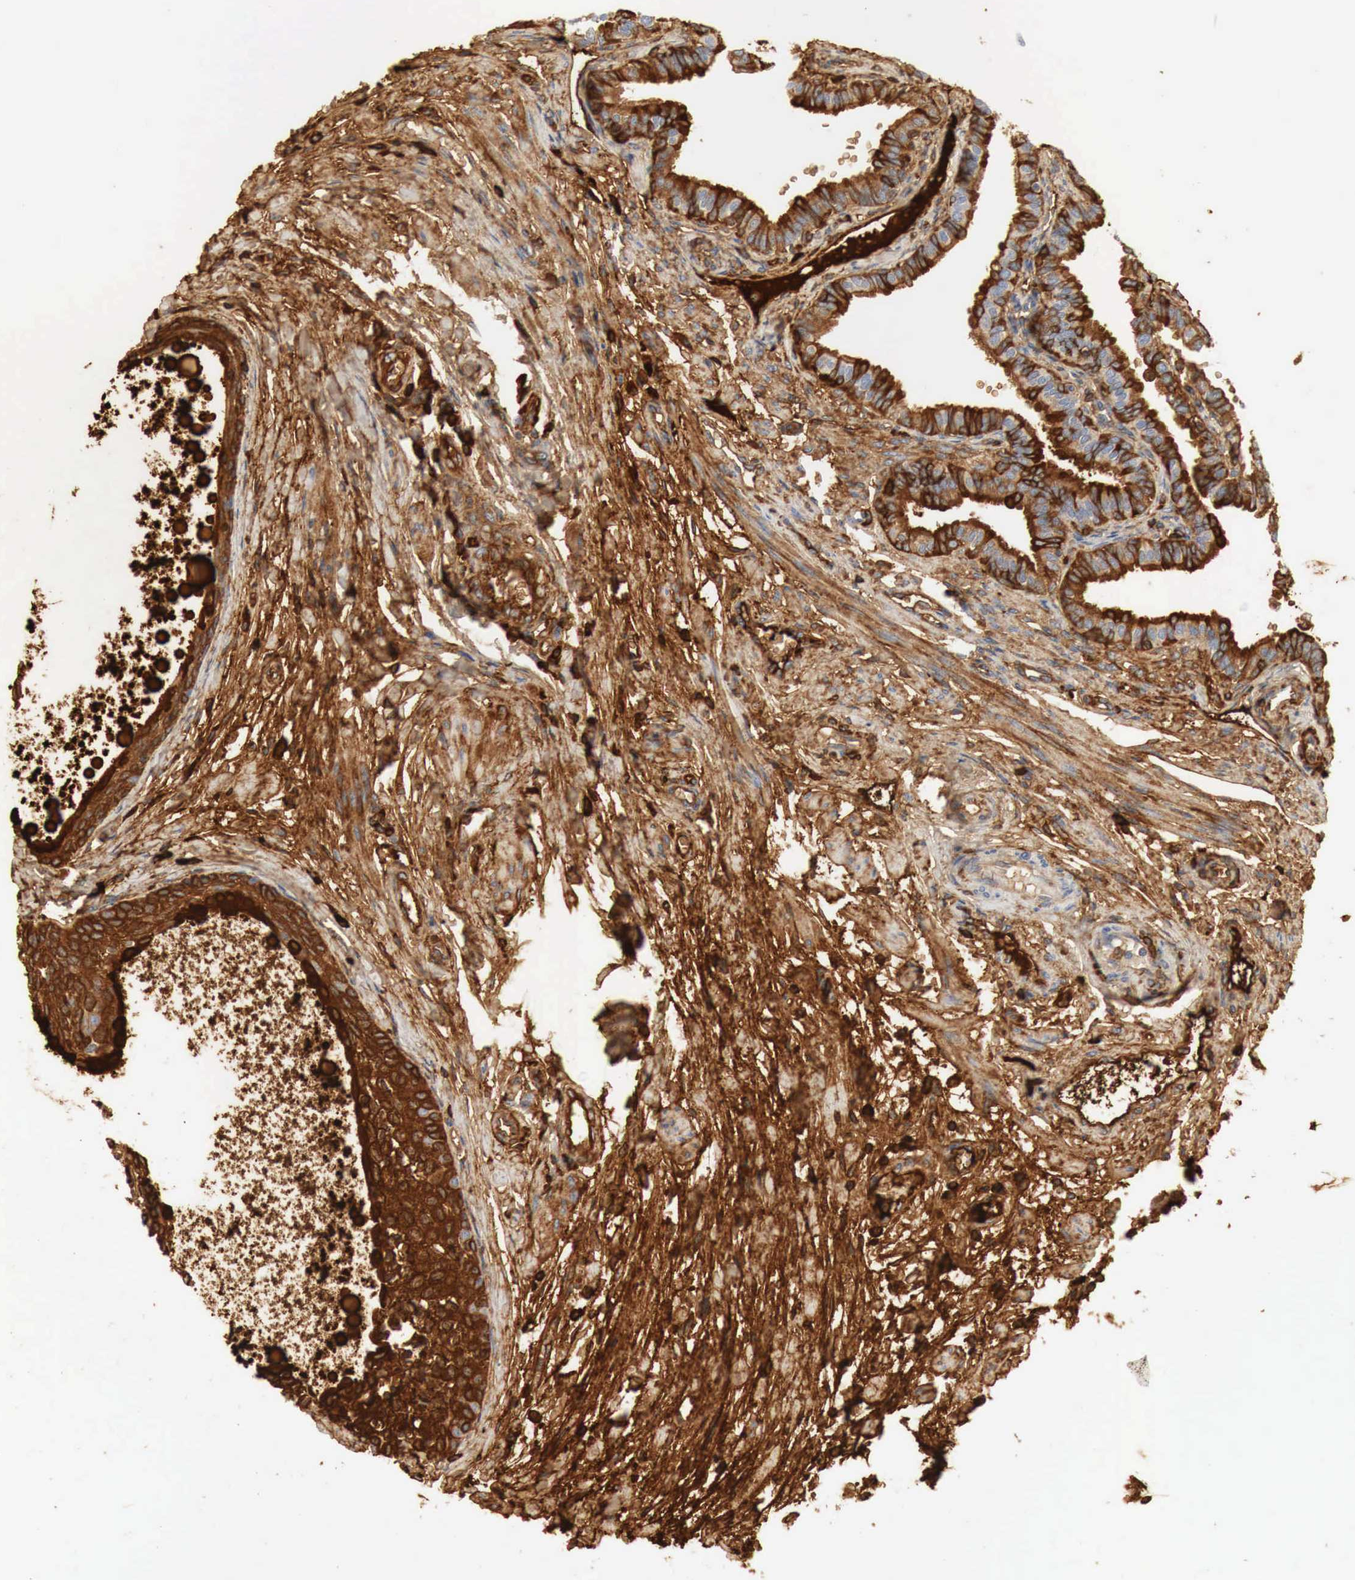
{"staining": {"intensity": "strong", "quantity": ">75%", "location": "cytoplasmic/membranous"}, "tissue": "fallopian tube", "cell_type": "Glandular cells", "image_type": "normal", "snomed": [{"axis": "morphology", "description": "Normal tissue, NOS"}, {"axis": "topography", "description": "Fallopian tube"}], "caption": "Fallopian tube stained for a protein displays strong cytoplasmic/membranous positivity in glandular cells. (Stains: DAB (3,3'-diaminobenzidine) in brown, nuclei in blue, Microscopy: brightfield microscopy at high magnification).", "gene": "IGLC3", "patient": {"sex": "female", "age": 32}}